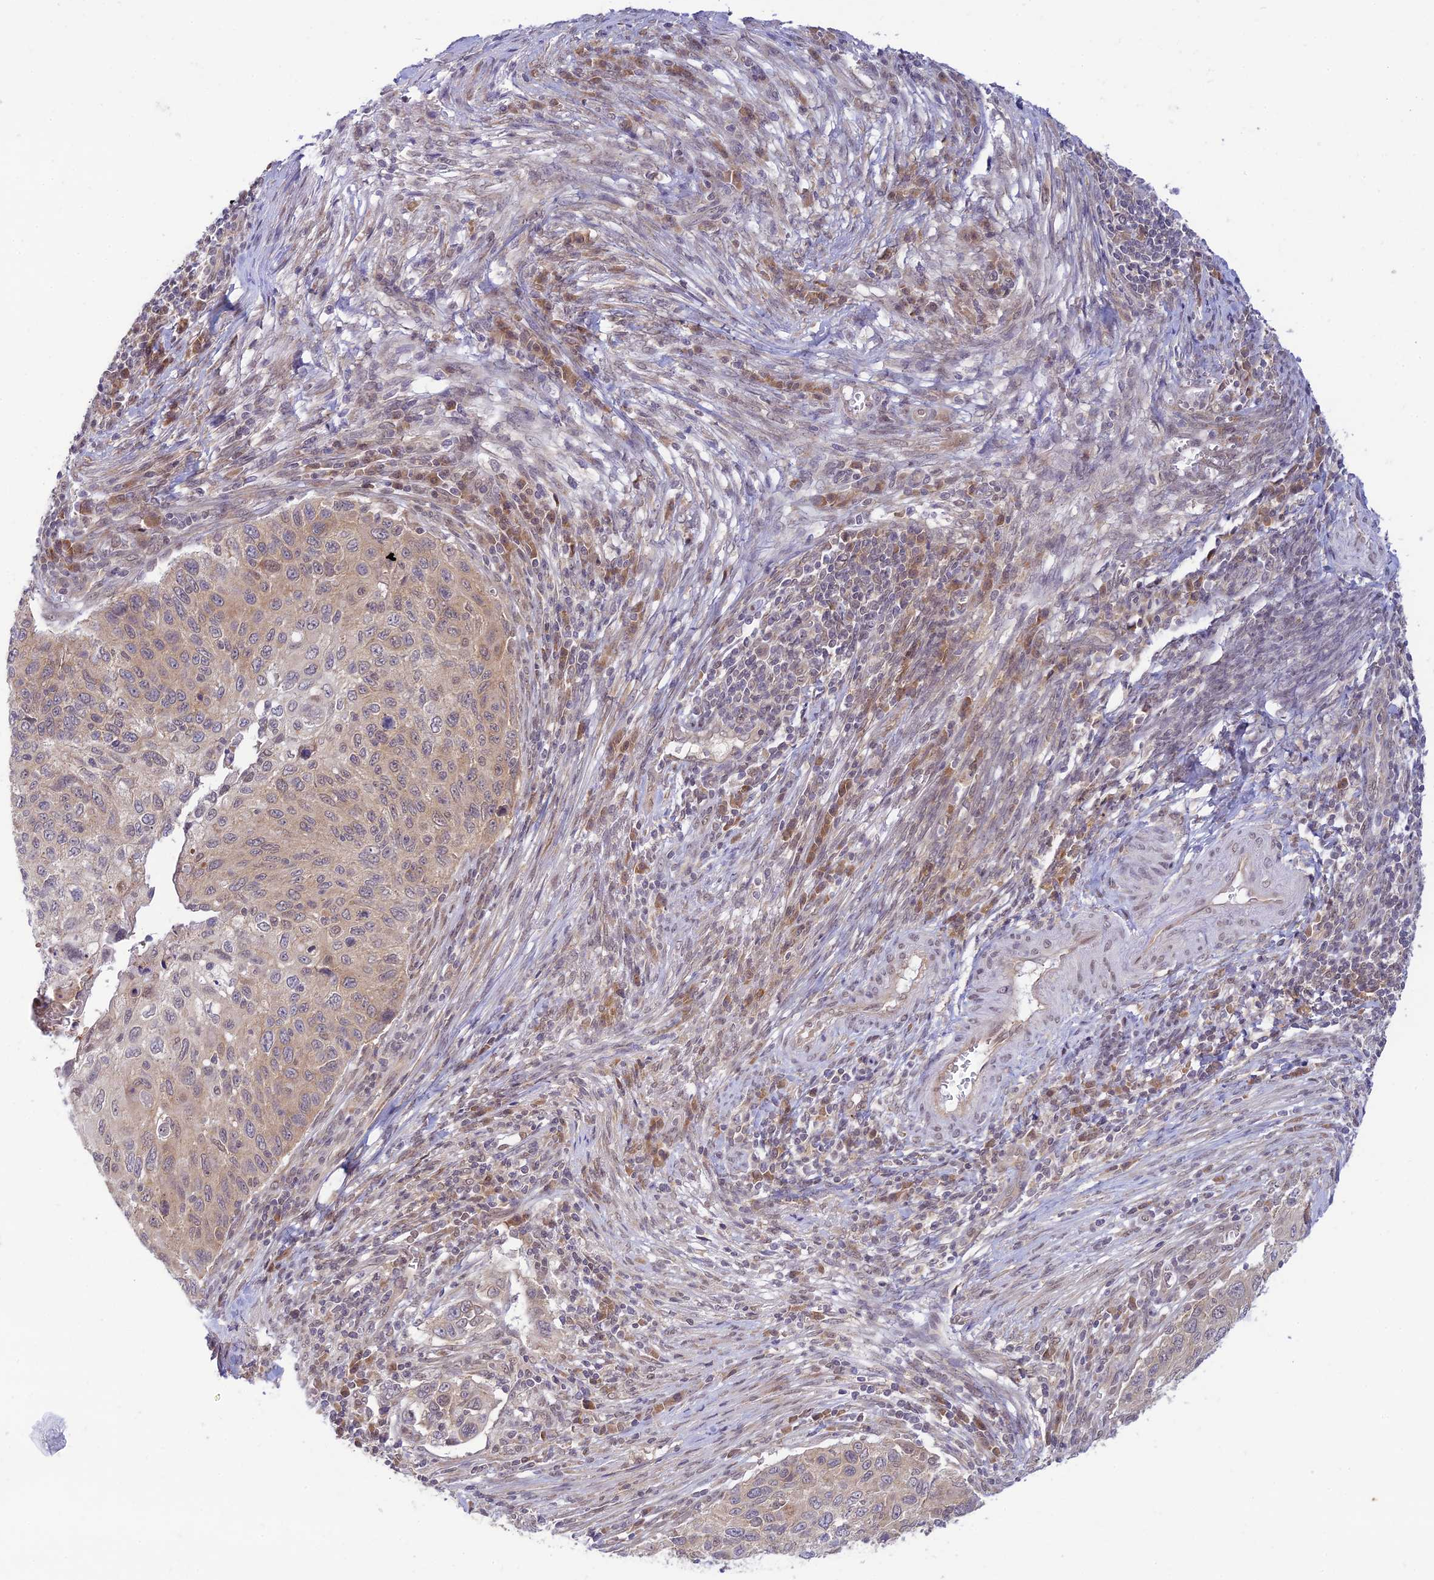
{"staining": {"intensity": "weak", "quantity": "25%-75%", "location": "cytoplasmic/membranous,nuclear"}, "tissue": "cervical cancer", "cell_type": "Tumor cells", "image_type": "cancer", "snomed": [{"axis": "morphology", "description": "Squamous cell carcinoma, NOS"}, {"axis": "topography", "description": "Cervix"}], "caption": "Cervical squamous cell carcinoma stained with a protein marker displays weak staining in tumor cells.", "gene": "SKIC8", "patient": {"sex": "female", "age": 70}}